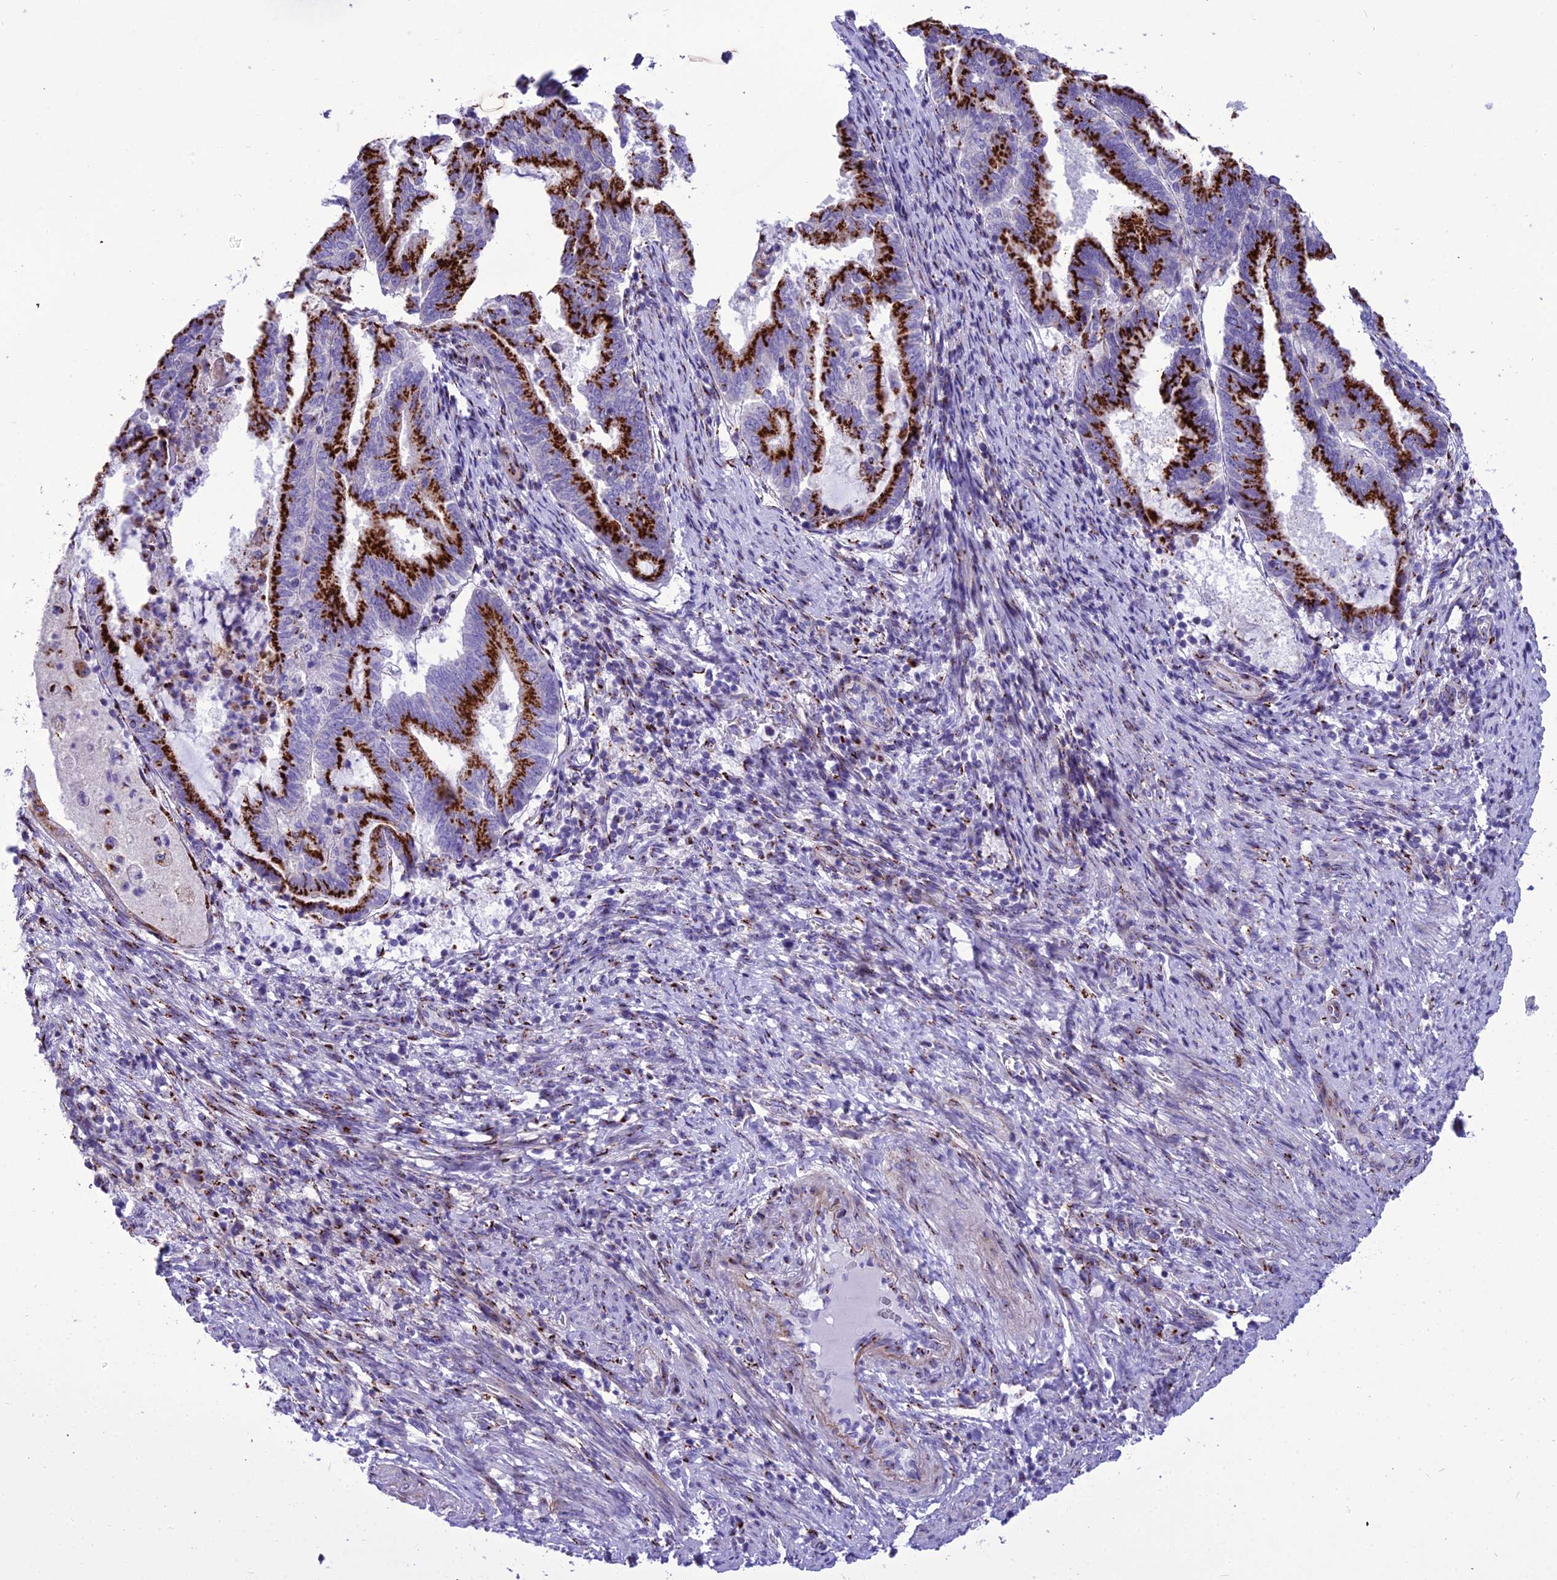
{"staining": {"intensity": "strong", "quantity": ">75%", "location": "cytoplasmic/membranous"}, "tissue": "endometrial cancer", "cell_type": "Tumor cells", "image_type": "cancer", "snomed": [{"axis": "morphology", "description": "Adenocarcinoma, NOS"}, {"axis": "topography", "description": "Endometrium"}], "caption": "This is a photomicrograph of immunohistochemistry (IHC) staining of endometrial cancer, which shows strong expression in the cytoplasmic/membranous of tumor cells.", "gene": "GOLM2", "patient": {"sex": "female", "age": 80}}